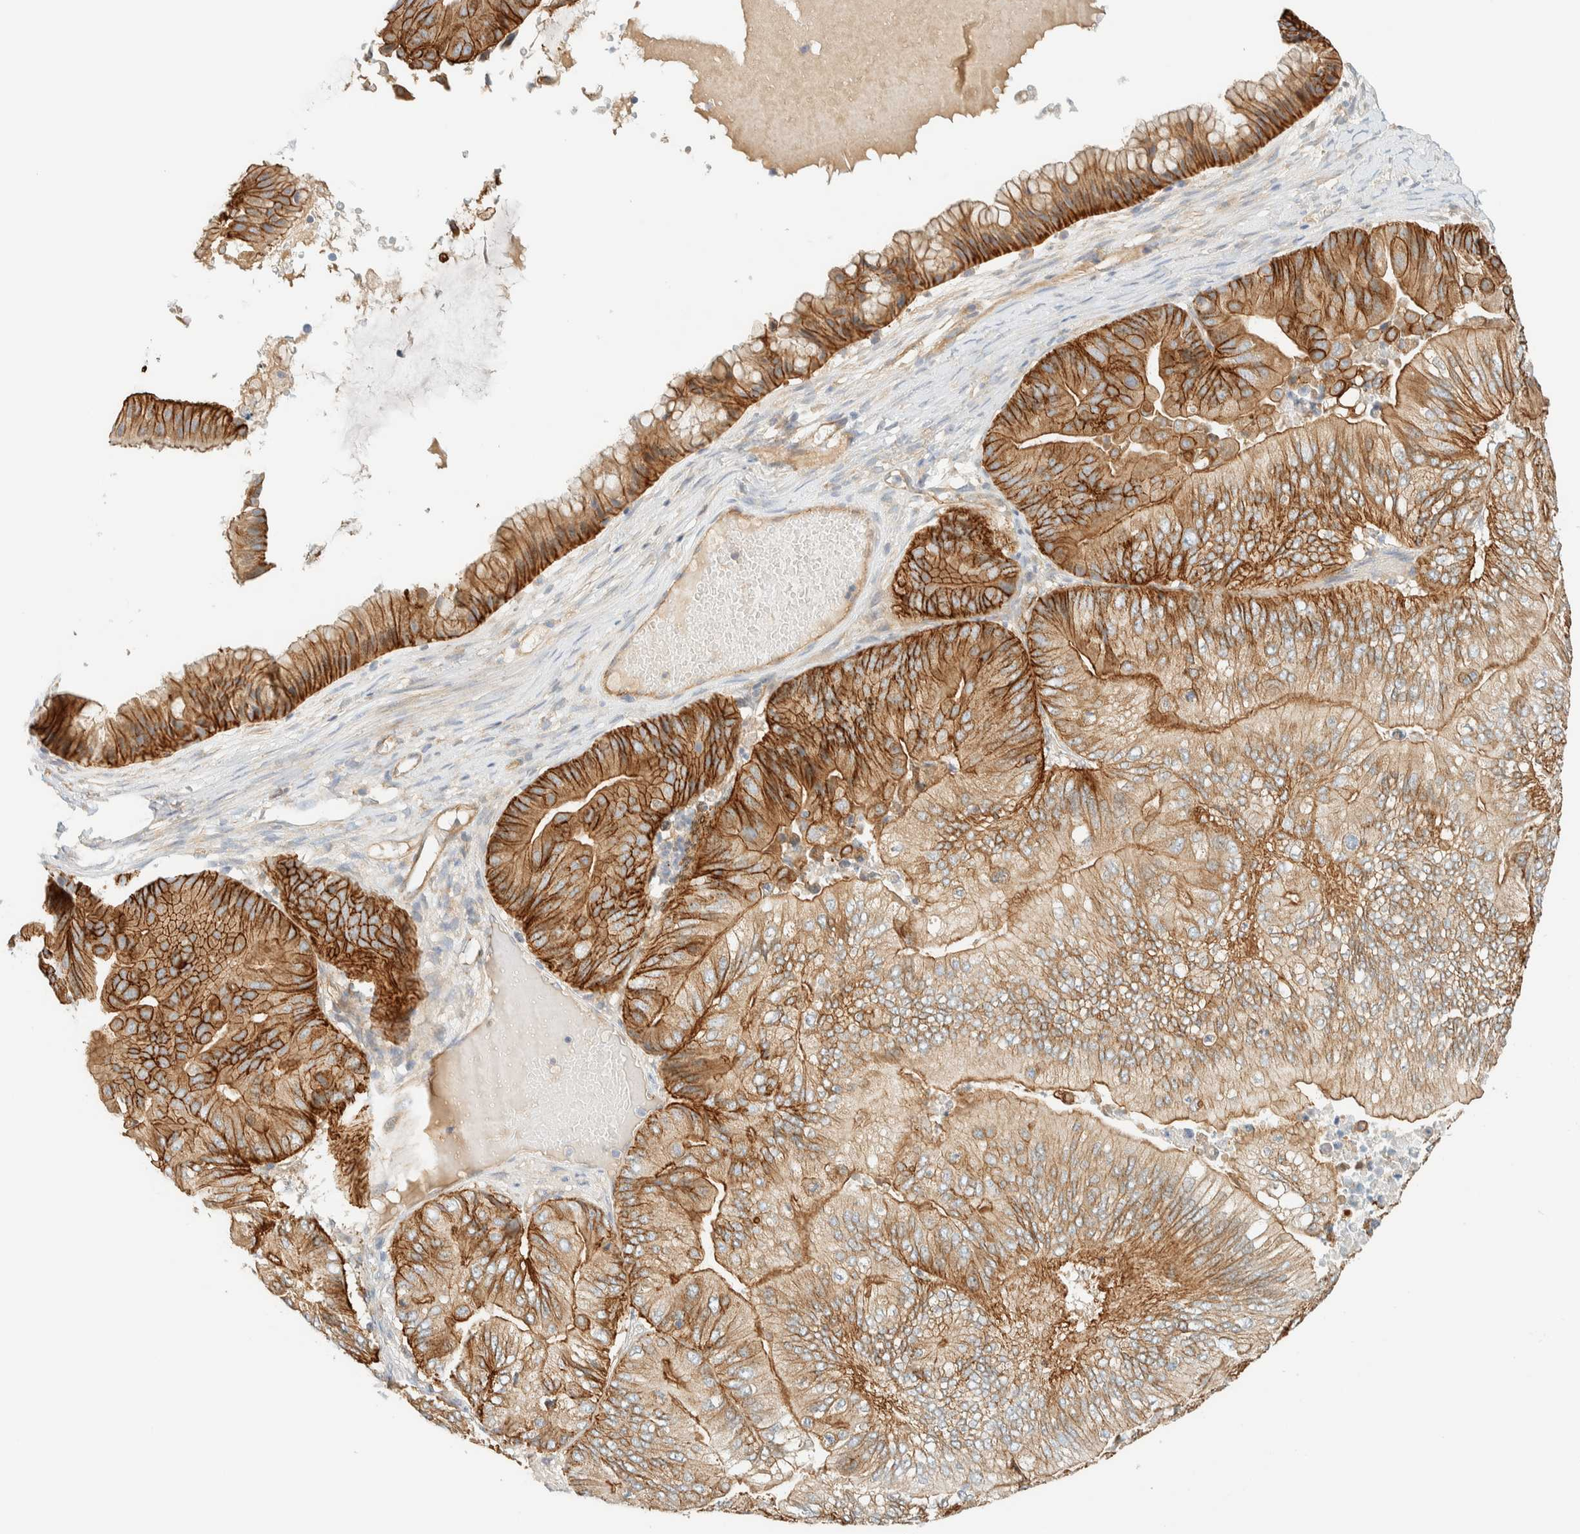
{"staining": {"intensity": "moderate", "quantity": ">75%", "location": "cytoplasmic/membranous"}, "tissue": "ovarian cancer", "cell_type": "Tumor cells", "image_type": "cancer", "snomed": [{"axis": "morphology", "description": "Cystadenocarcinoma, mucinous, NOS"}, {"axis": "topography", "description": "Ovary"}], "caption": "Ovarian cancer stained with immunohistochemistry exhibits moderate cytoplasmic/membranous expression in about >75% of tumor cells. (DAB (3,3'-diaminobenzidine) = brown stain, brightfield microscopy at high magnification).", "gene": "LIMA1", "patient": {"sex": "female", "age": 61}}